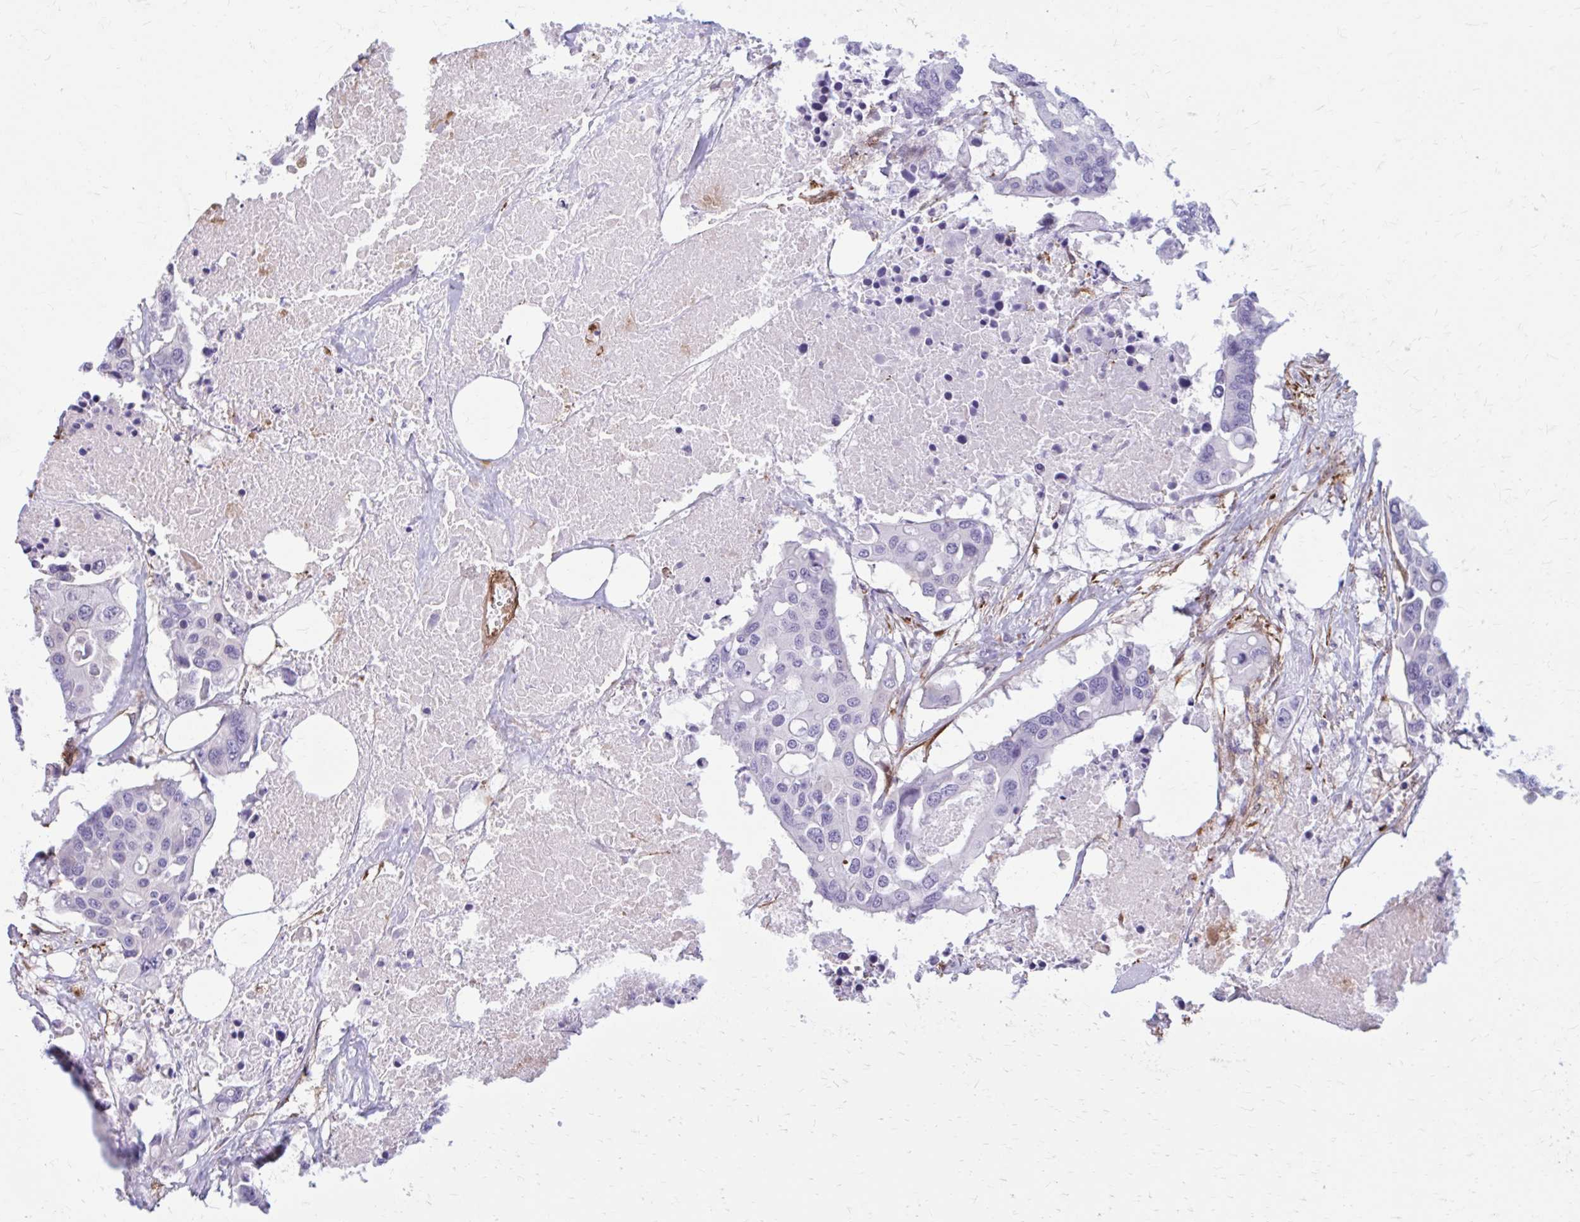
{"staining": {"intensity": "negative", "quantity": "none", "location": "none"}, "tissue": "colorectal cancer", "cell_type": "Tumor cells", "image_type": "cancer", "snomed": [{"axis": "morphology", "description": "Adenocarcinoma, NOS"}, {"axis": "topography", "description": "Colon"}], "caption": "This is an immunohistochemistry (IHC) histopathology image of human colorectal cancer (adenocarcinoma). There is no staining in tumor cells.", "gene": "BEND5", "patient": {"sex": "male", "age": 77}}